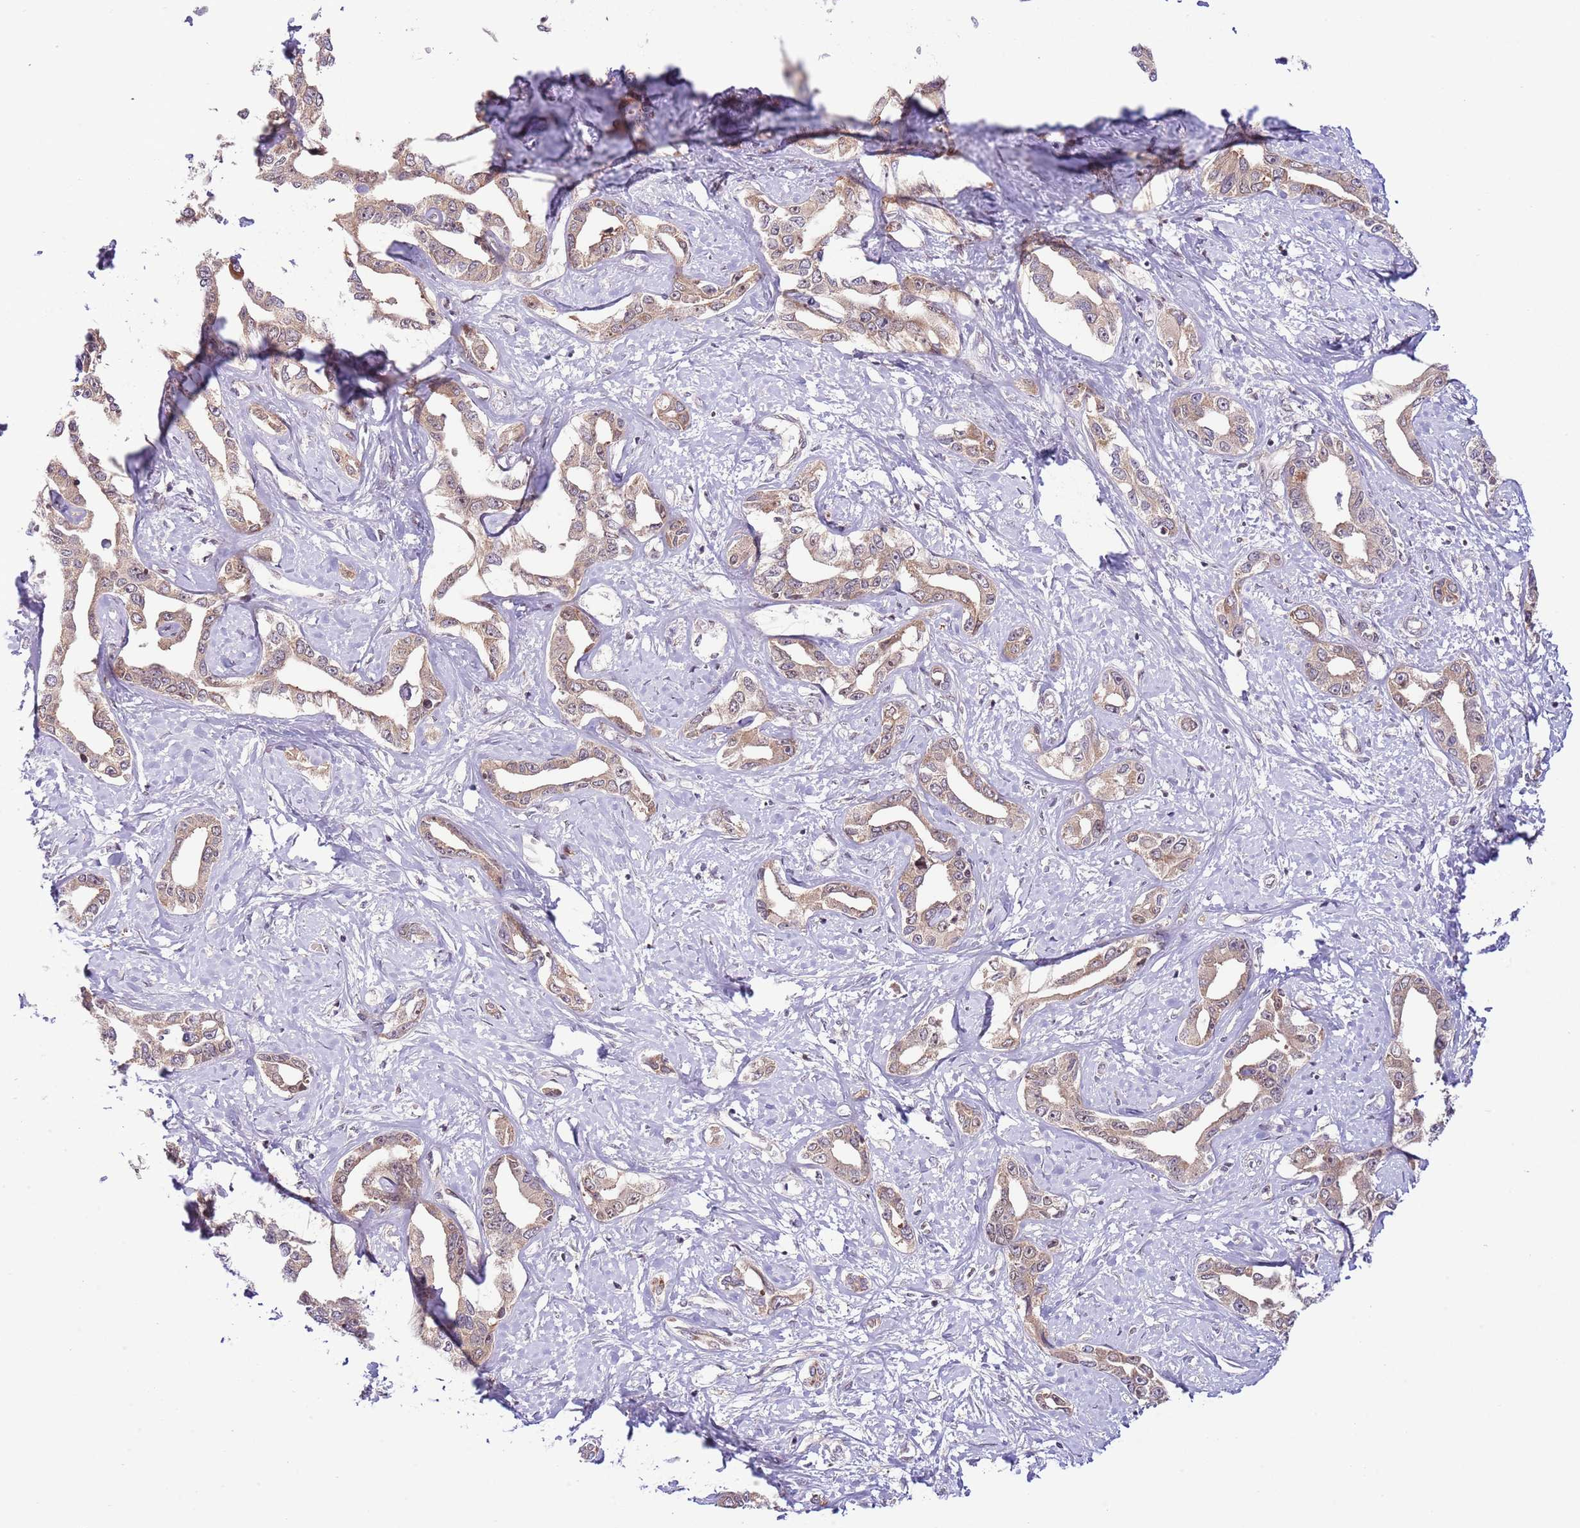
{"staining": {"intensity": "weak", "quantity": ">75%", "location": "cytoplasmic/membranous"}, "tissue": "liver cancer", "cell_type": "Tumor cells", "image_type": "cancer", "snomed": [{"axis": "morphology", "description": "Cholangiocarcinoma"}, {"axis": "topography", "description": "Liver"}], "caption": "Immunohistochemistry (IHC) (DAB (3,3'-diaminobenzidine)) staining of liver cancer displays weak cytoplasmic/membranous protein expression in approximately >75% of tumor cells.", "gene": "CHD1", "patient": {"sex": "male", "age": 59}}